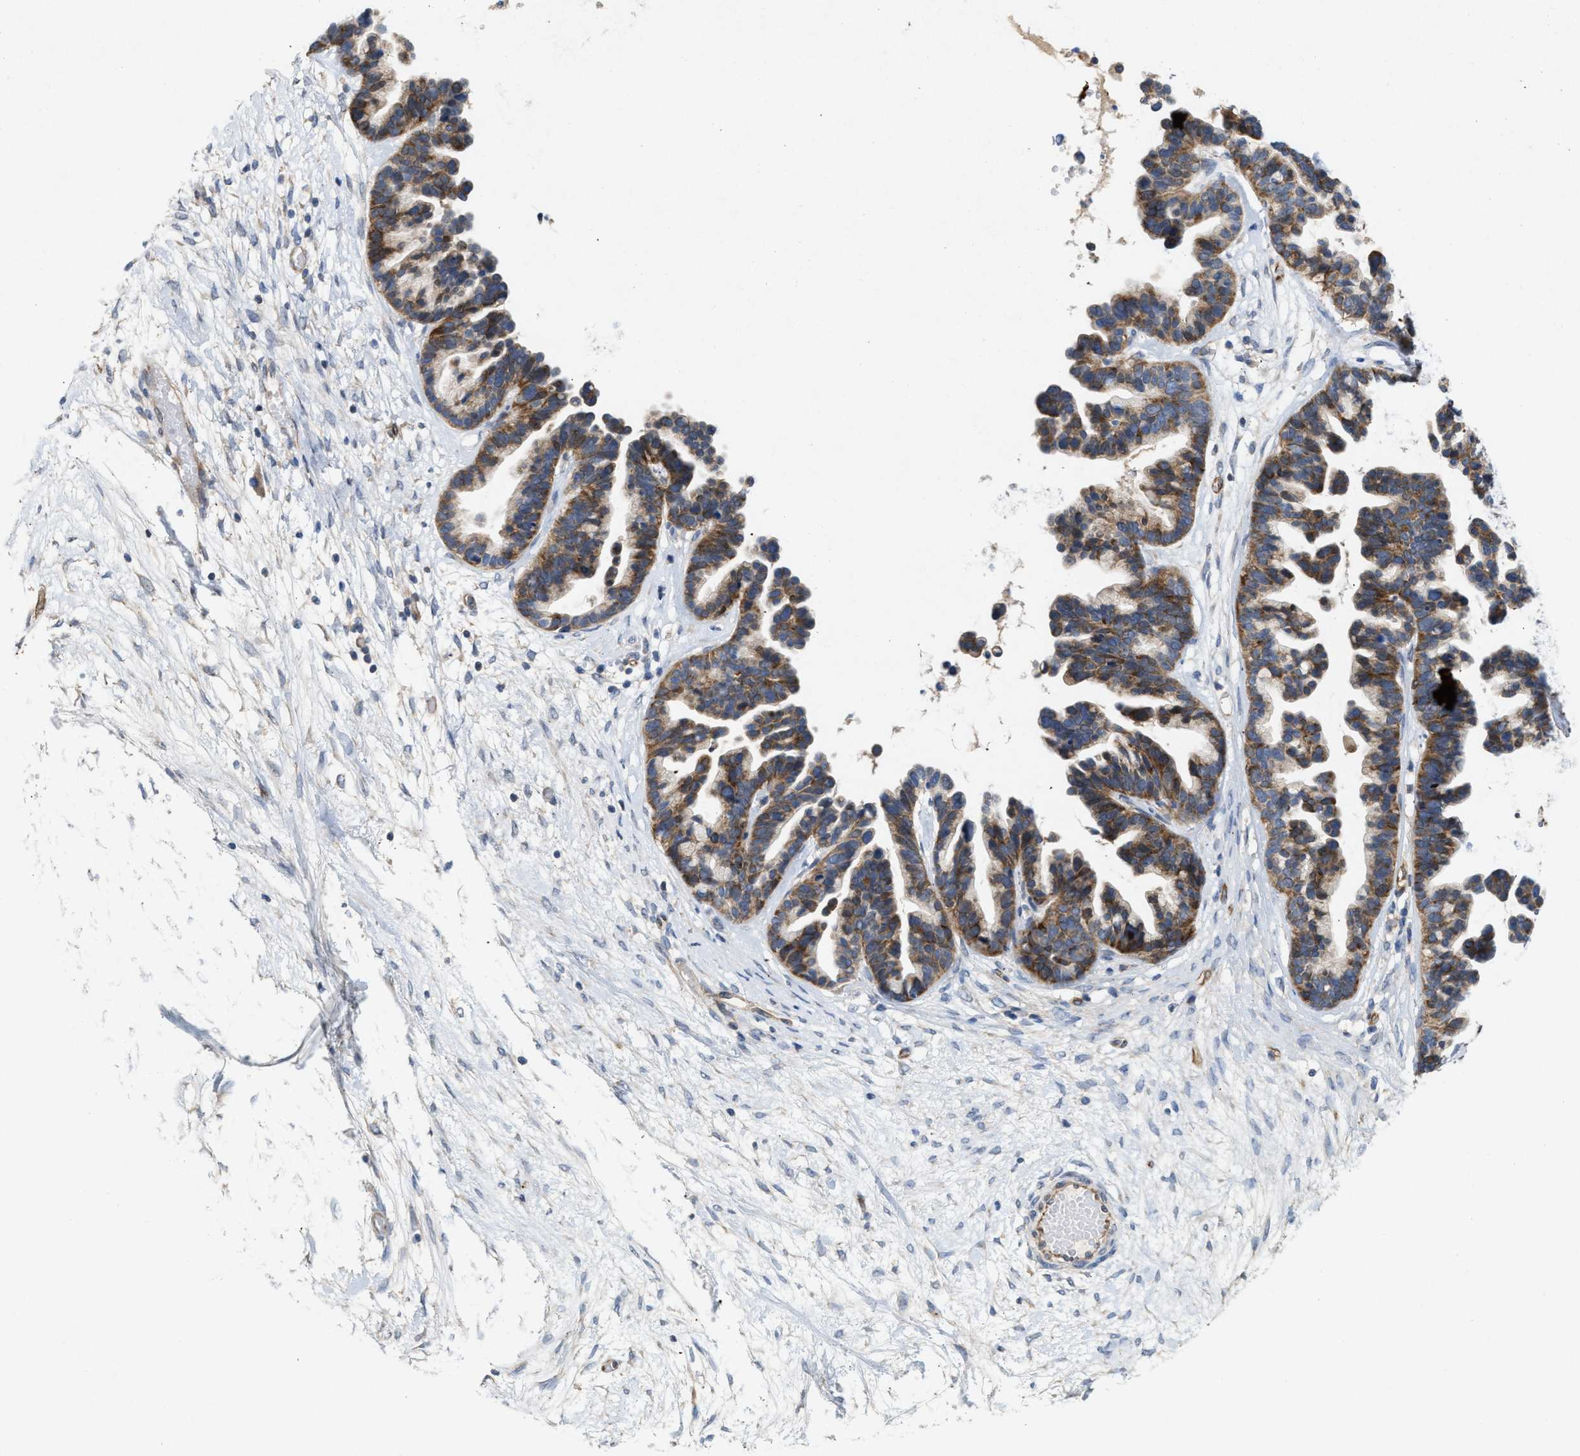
{"staining": {"intensity": "moderate", "quantity": ">75%", "location": "cytoplasmic/membranous"}, "tissue": "ovarian cancer", "cell_type": "Tumor cells", "image_type": "cancer", "snomed": [{"axis": "morphology", "description": "Cystadenocarcinoma, serous, NOS"}, {"axis": "topography", "description": "Ovary"}], "caption": "Tumor cells demonstrate medium levels of moderate cytoplasmic/membranous expression in about >75% of cells in human ovarian cancer (serous cystadenocarcinoma). (DAB (3,3'-diaminobenzidine) IHC, brown staining for protein, blue staining for nuclei).", "gene": "UBAP2", "patient": {"sex": "female", "age": 56}}